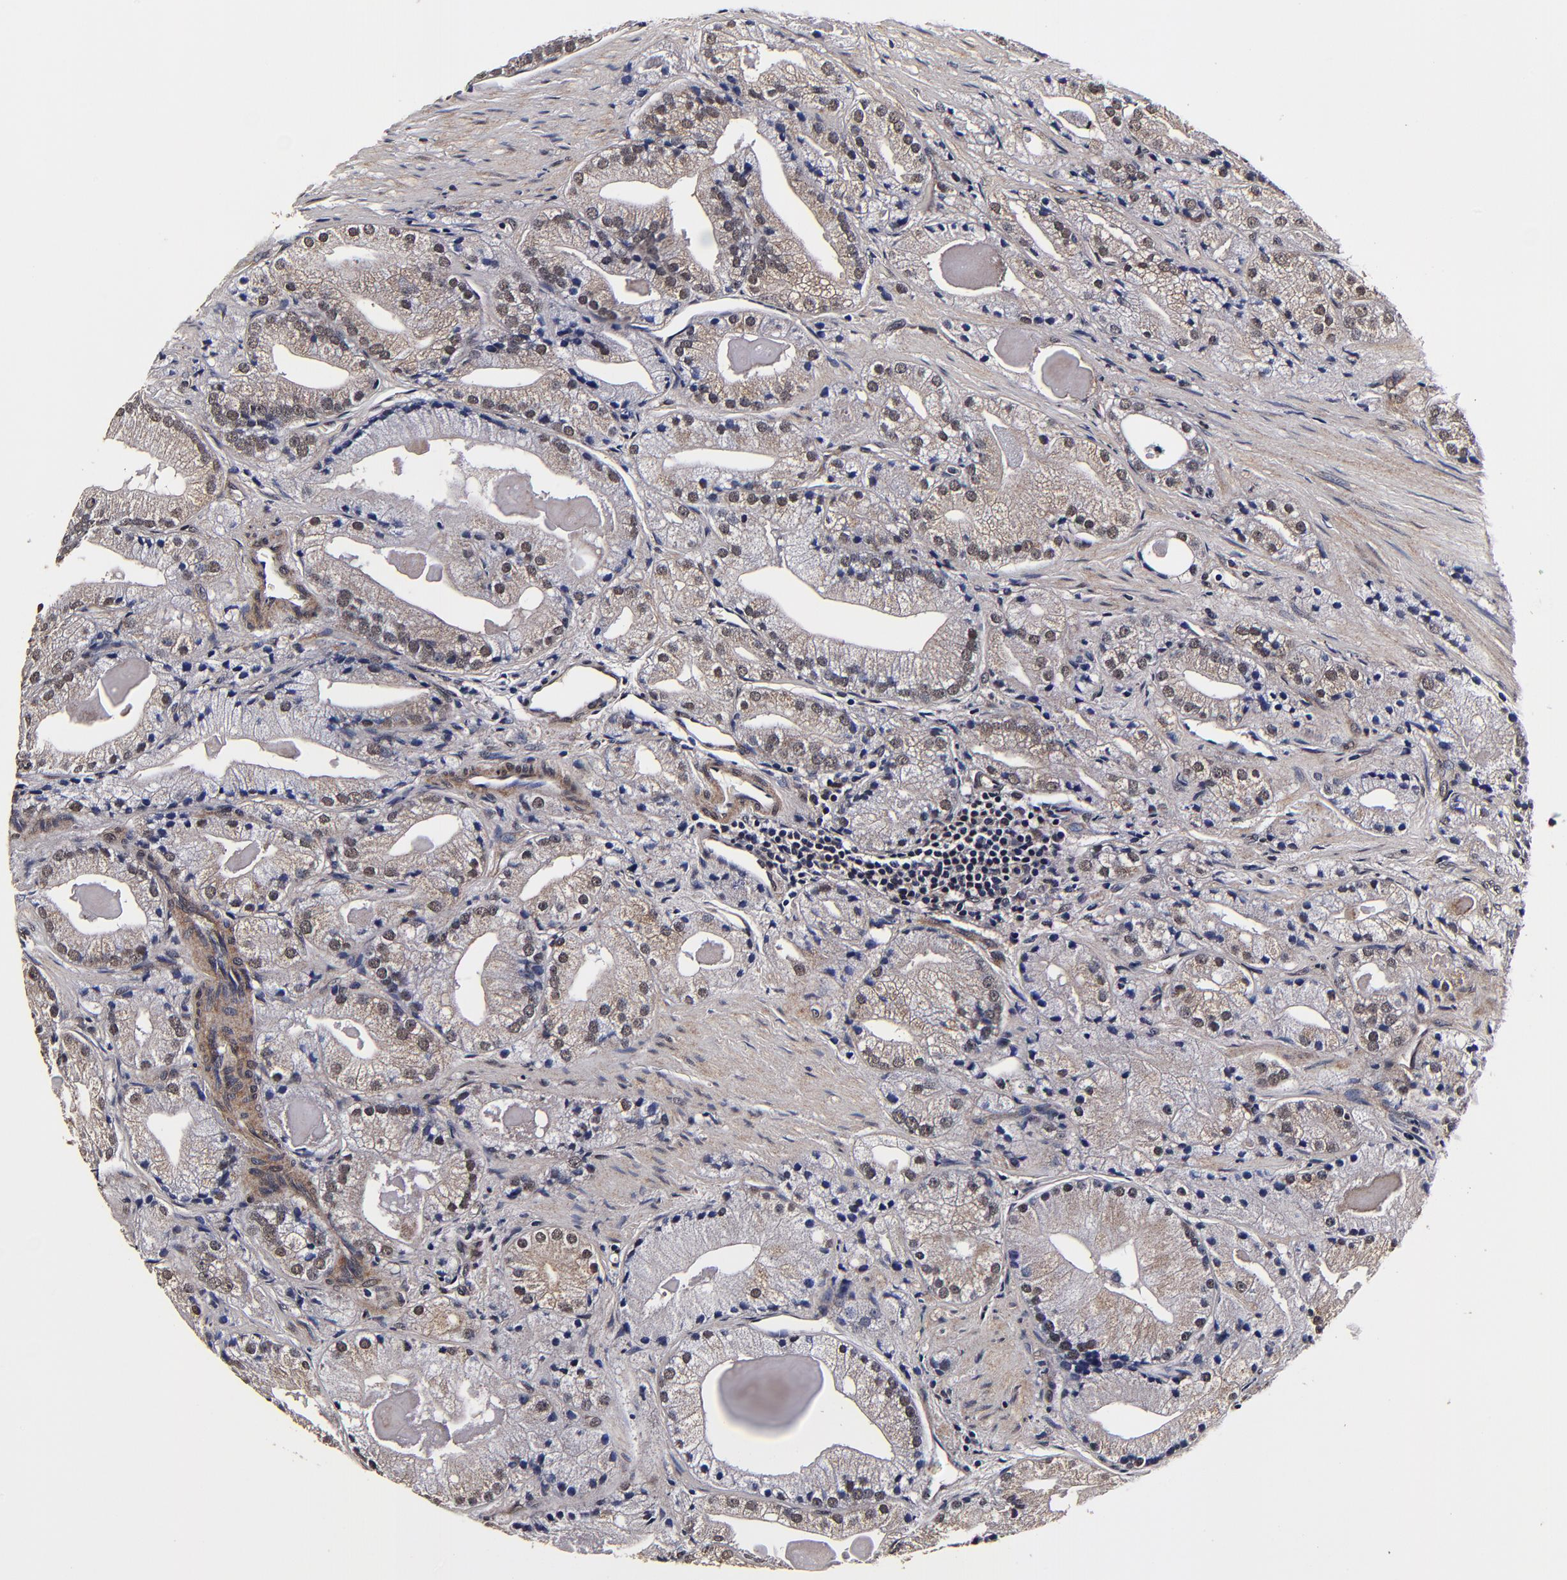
{"staining": {"intensity": "weak", "quantity": "25%-75%", "location": "cytoplasmic/membranous,nuclear"}, "tissue": "prostate cancer", "cell_type": "Tumor cells", "image_type": "cancer", "snomed": [{"axis": "morphology", "description": "Adenocarcinoma, Low grade"}, {"axis": "topography", "description": "Prostate"}], "caption": "Immunohistochemical staining of human low-grade adenocarcinoma (prostate) exhibits low levels of weak cytoplasmic/membranous and nuclear staining in about 25%-75% of tumor cells.", "gene": "MMP15", "patient": {"sex": "male", "age": 69}}